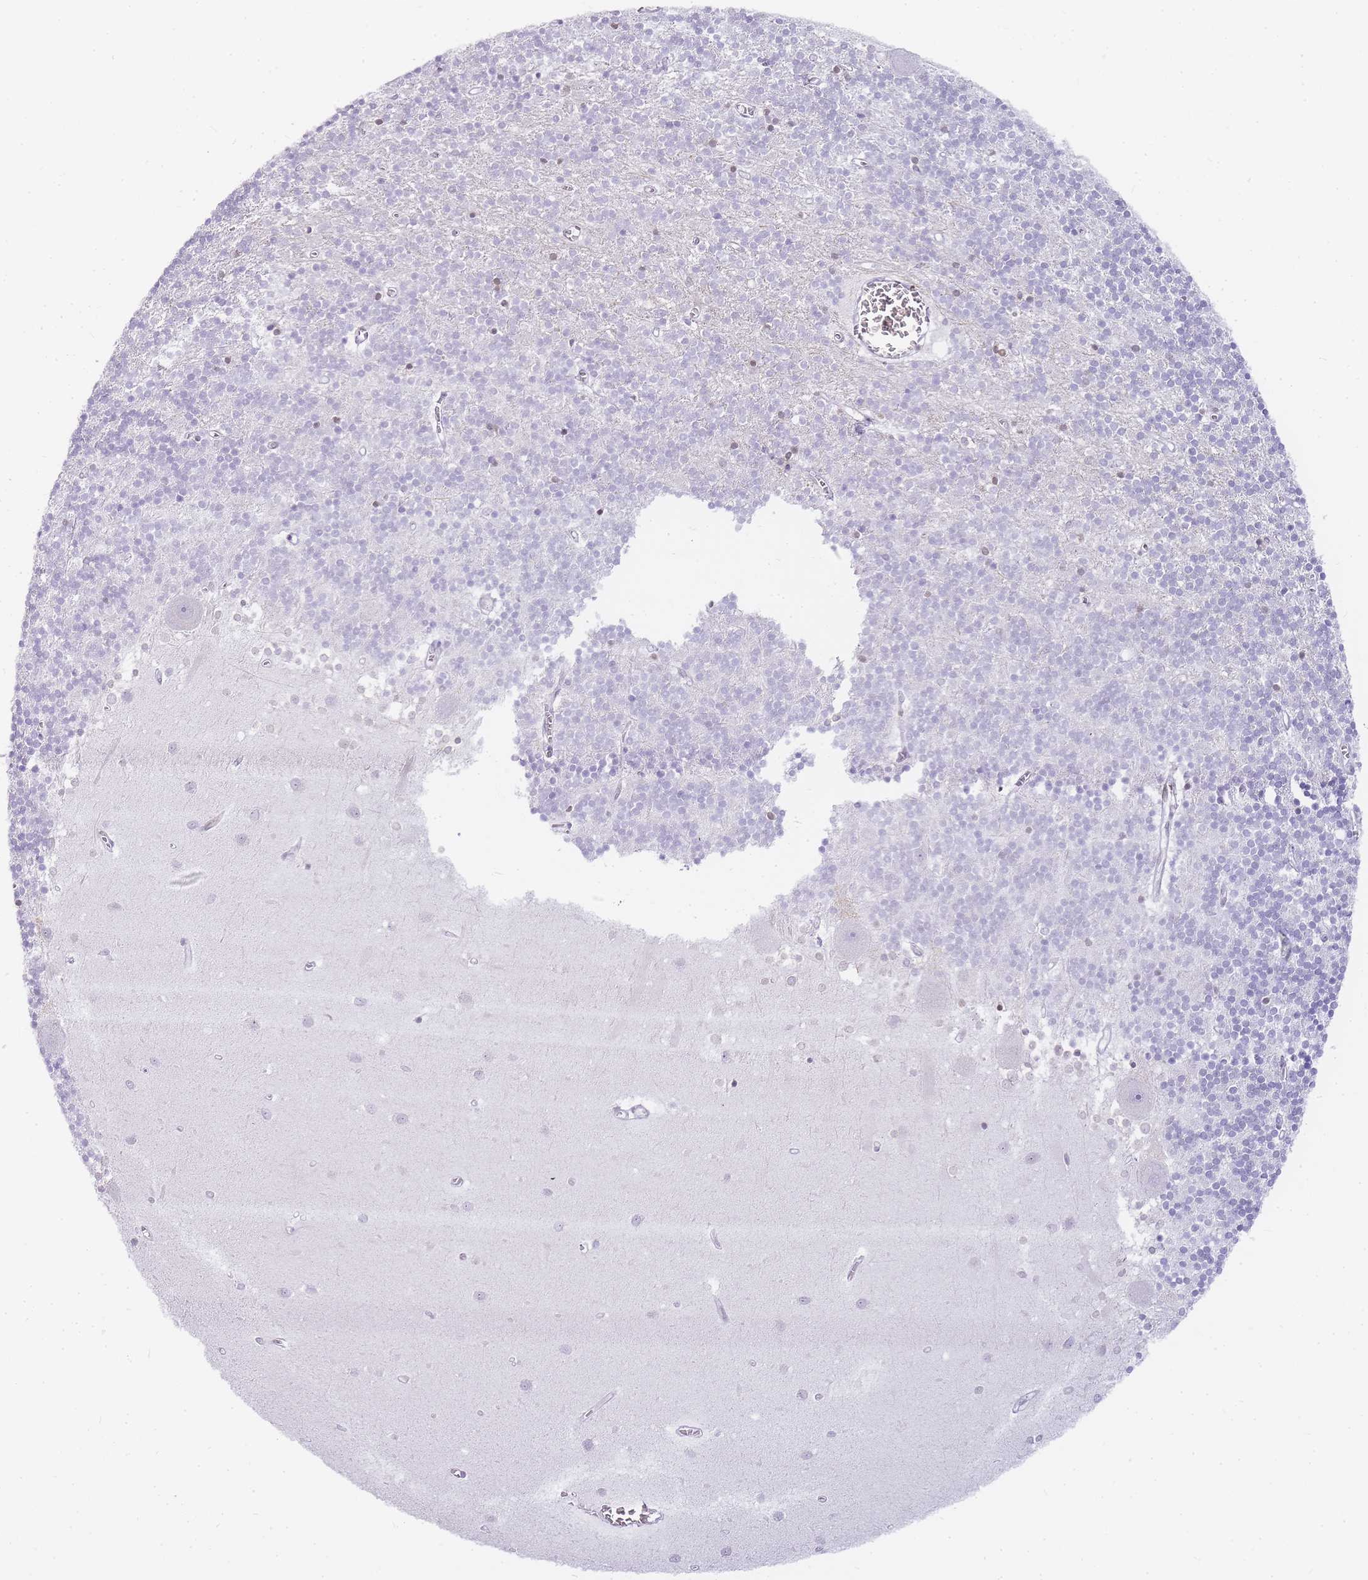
{"staining": {"intensity": "negative", "quantity": "none", "location": "none"}, "tissue": "cerebellum", "cell_type": "Cells in granular layer", "image_type": "normal", "snomed": [{"axis": "morphology", "description": "Normal tissue, NOS"}, {"axis": "topography", "description": "Cerebellum"}], "caption": "The histopathology image shows no significant staining in cells in granular layer of cerebellum. (DAB IHC visualized using brightfield microscopy, high magnification).", "gene": "JAKMIP1", "patient": {"sex": "male", "age": 54}}